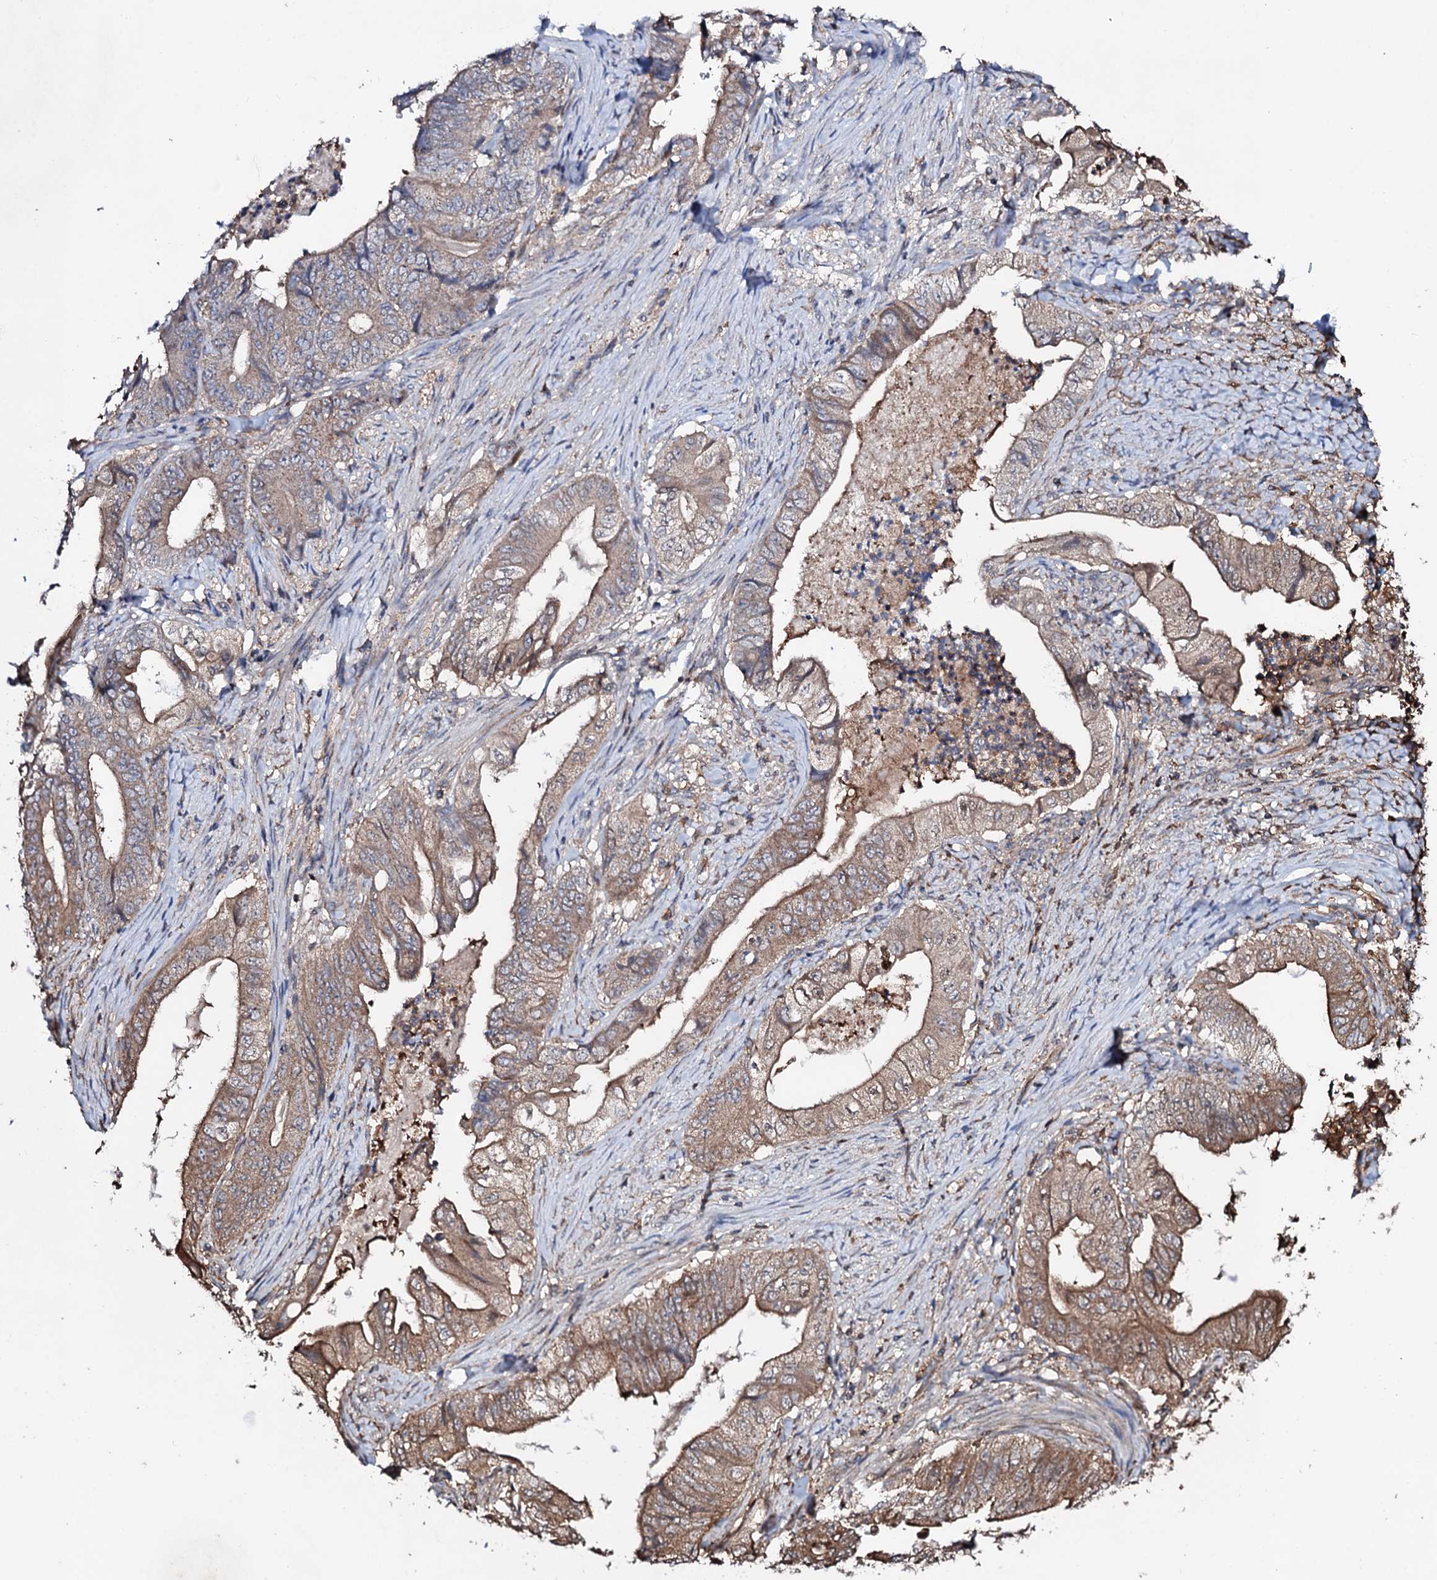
{"staining": {"intensity": "moderate", "quantity": ">75%", "location": "cytoplasmic/membranous"}, "tissue": "stomach cancer", "cell_type": "Tumor cells", "image_type": "cancer", "snomed": [{"axis": "morphology", "description": "Adenocarcinoma, NOS"}, {"axis": "topography", "description": "Stomach"}], "caption": "Protein staining of stomach cancer (adenocarcinoma) tissue displays moderate cytoplasmic/membranous positivity in approximately >75% of tumor cells. (Brightfield microscopy of DAB IHC at high magnification).", "gene": "COG6", "patient": {"sex": "female", "age": 73}}